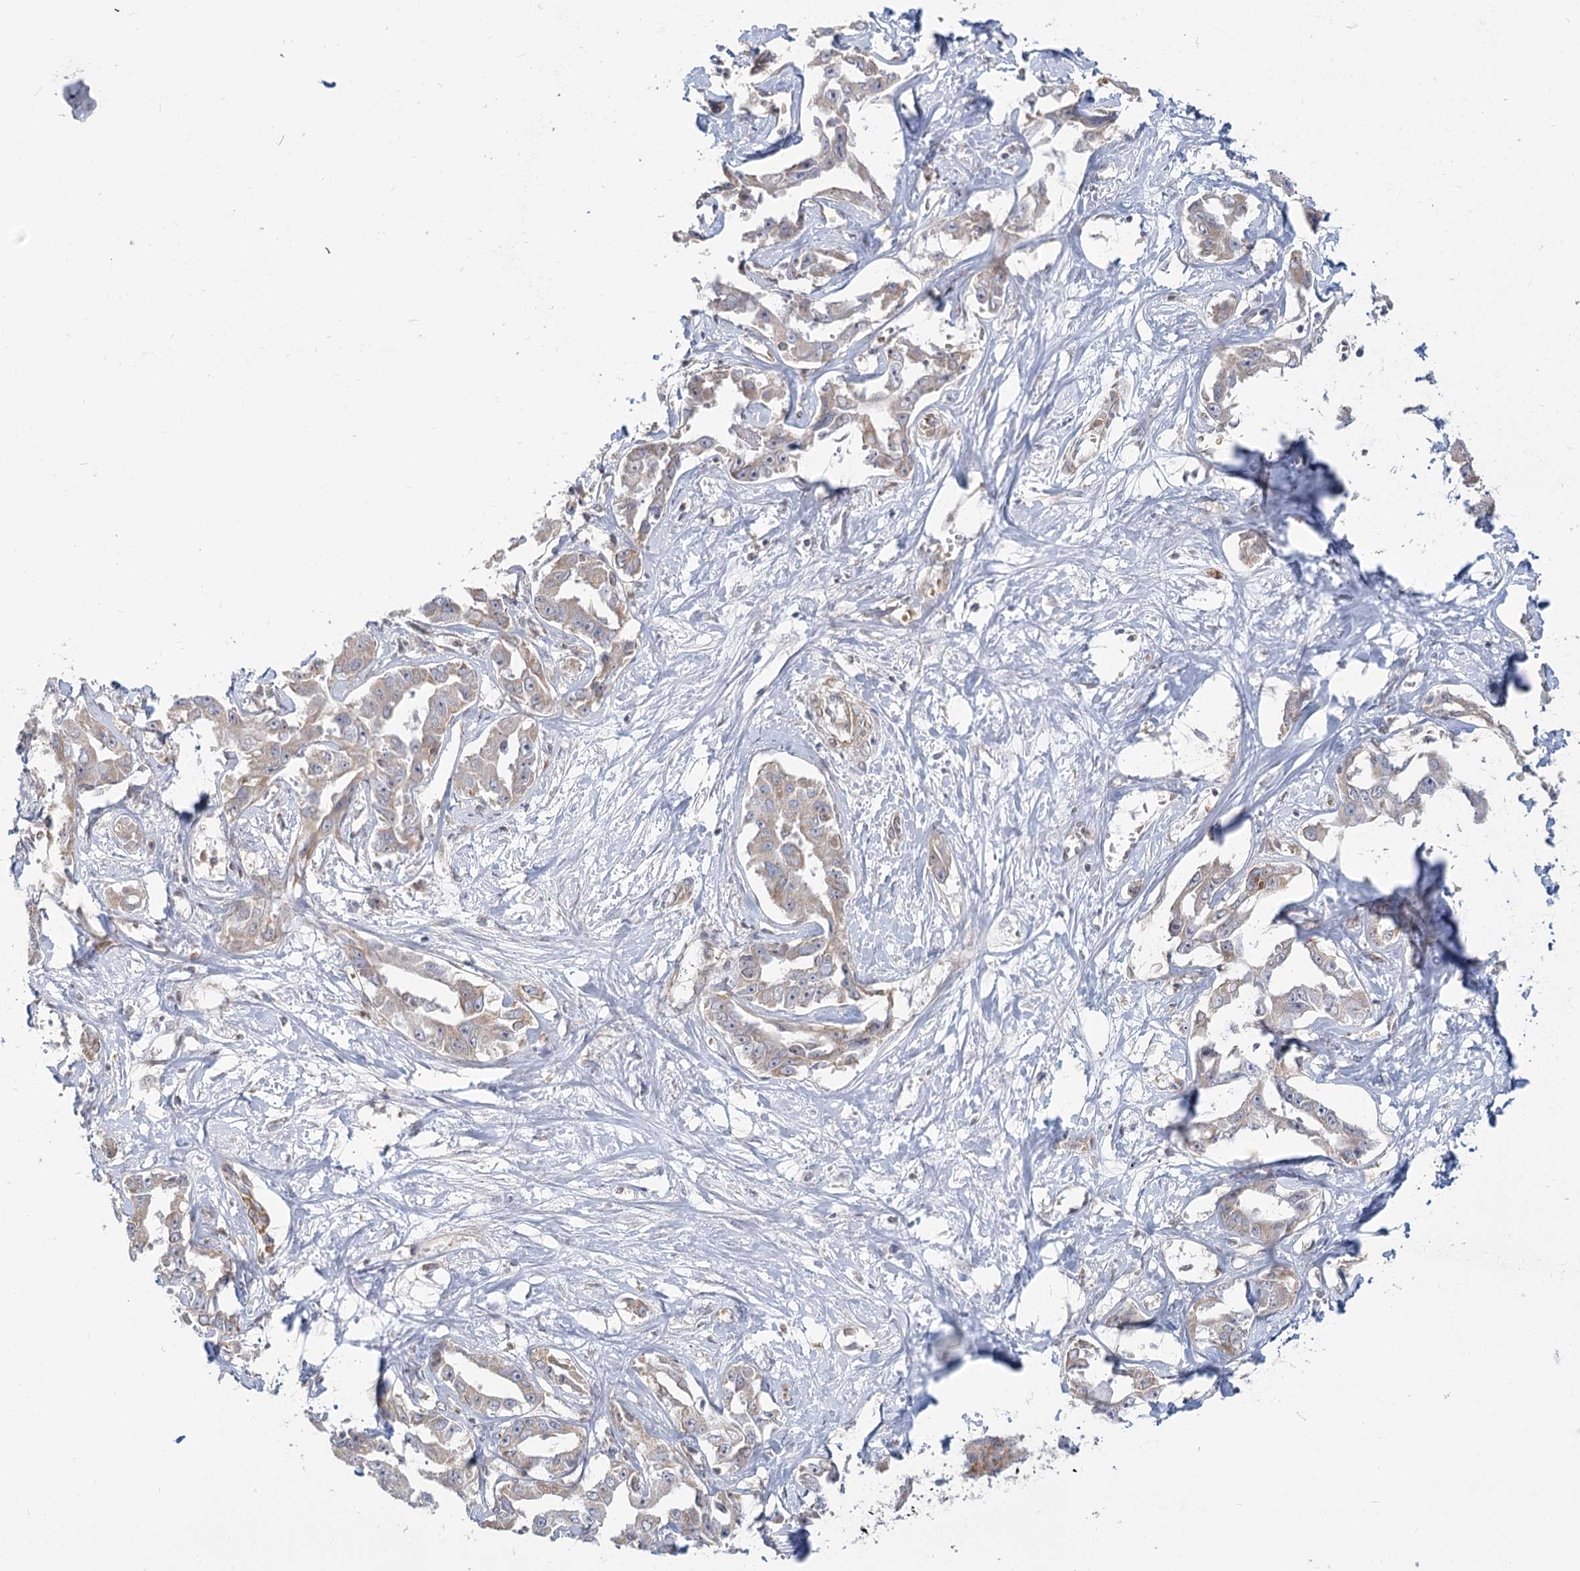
{"staining": {"intensity": "negative", "quantity": "none", "location": "none"}, "tissue": "liver cancer", "cell_type": "Tumor cells", "image_type": "cancer", "snomed": [{"axis": "morphology", "description": "Cholangiocarcinoma"}, {"axis": "topography", "description": "Liver"}], "caption": "Human liver cancer (cholangiocarcinoma) stained for a protein using immunohistochemistry shows no staining in tumor cells.", "gene": "MTMR3", "patient": {"sex": "male", "age": 59}}